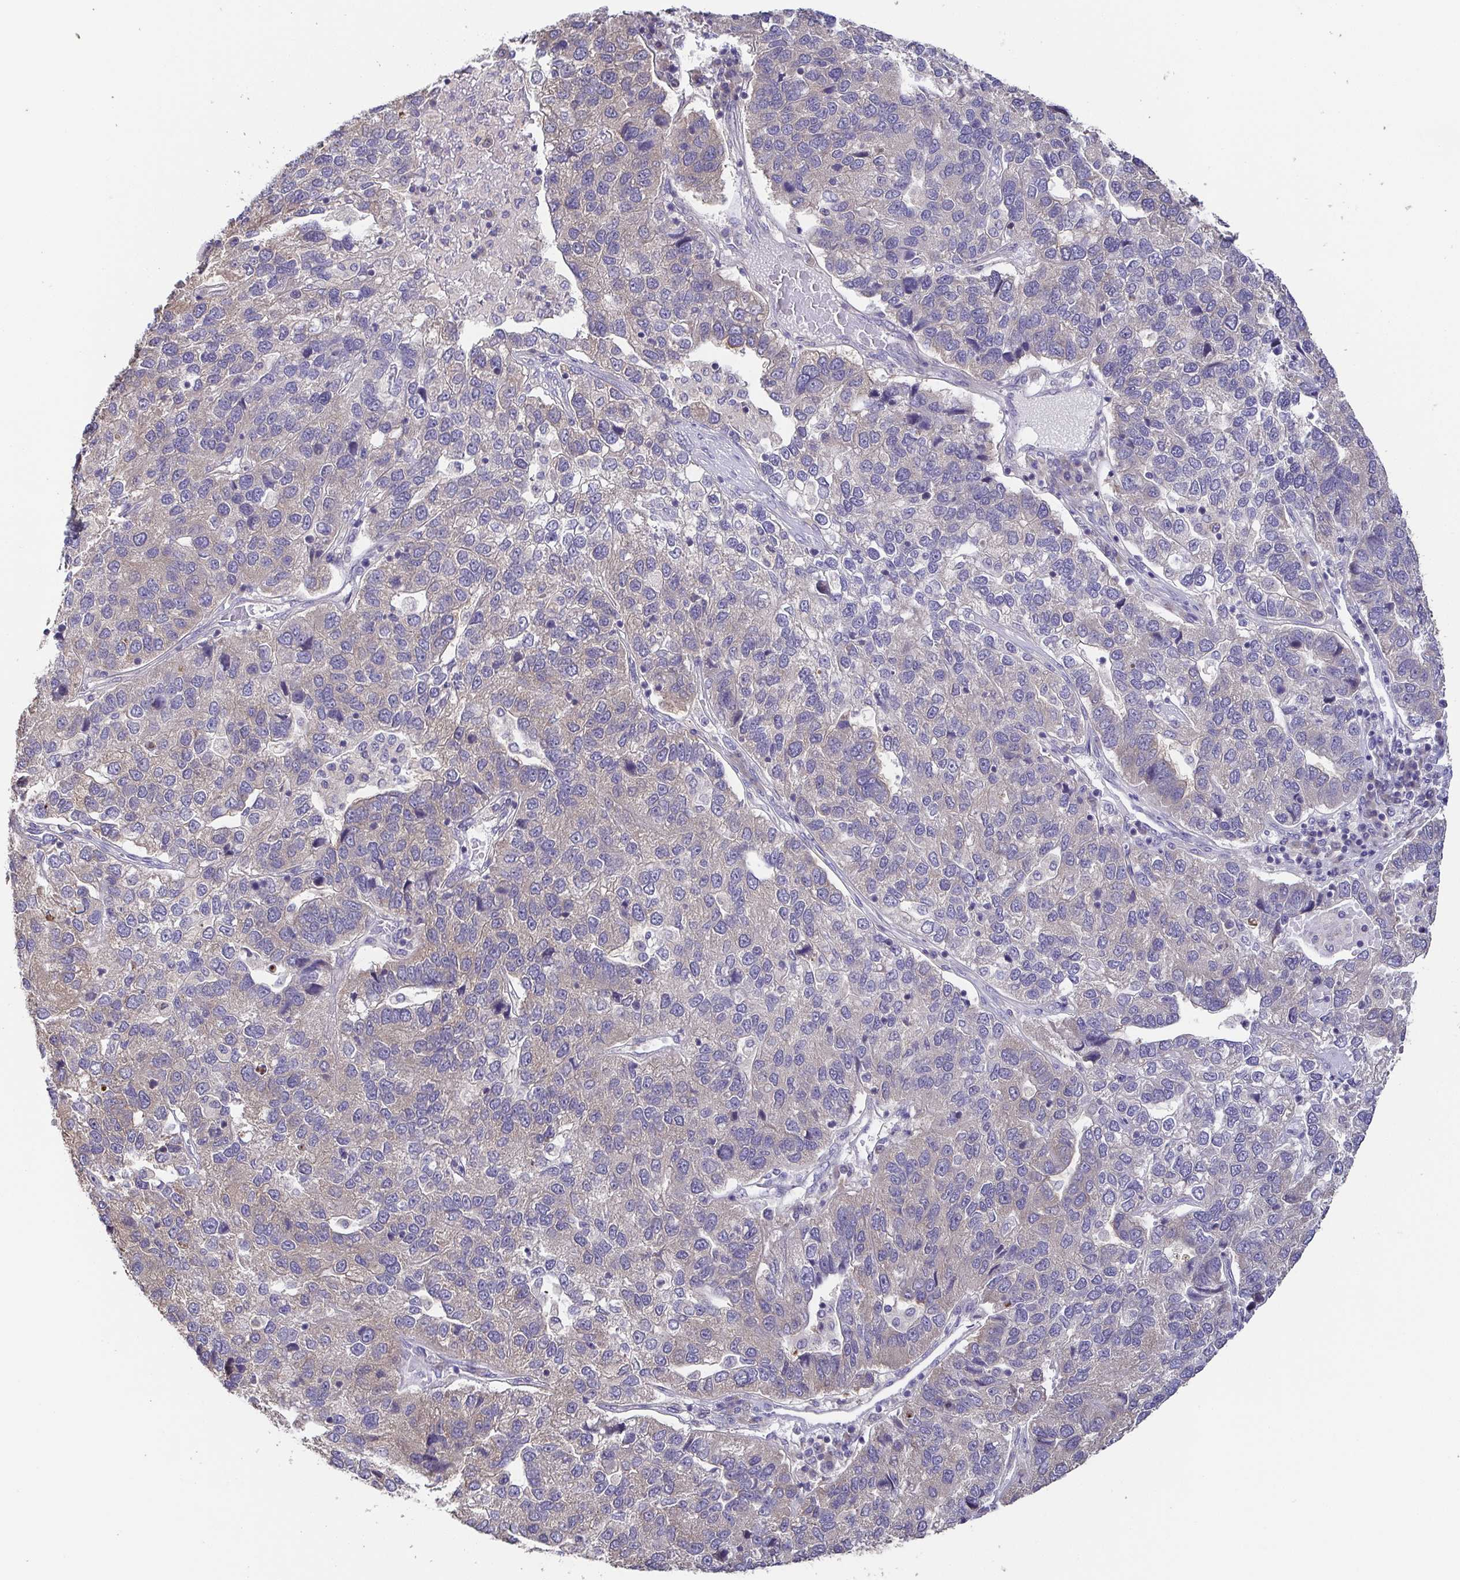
{"staining": {"intensity": "weak", "quantity": "<25%", "location": "cytoplasmic/membranous"}, "tissue": "pancreatic cancer", "cell_type": "Tumor cells", "image_type": "cancer", "snomed": [{"axis": "morphology", "description": "Adenocarcinoma, NOS"}, {"axis": "topography", "description": "Pancreas"}], "caption": "This is an immunohistochemistry micrograph of pancreatic cancer. There is no expression in tumor cells.", "gene": "EIF3D", "patient": {"sex": "female", "age": 61}}